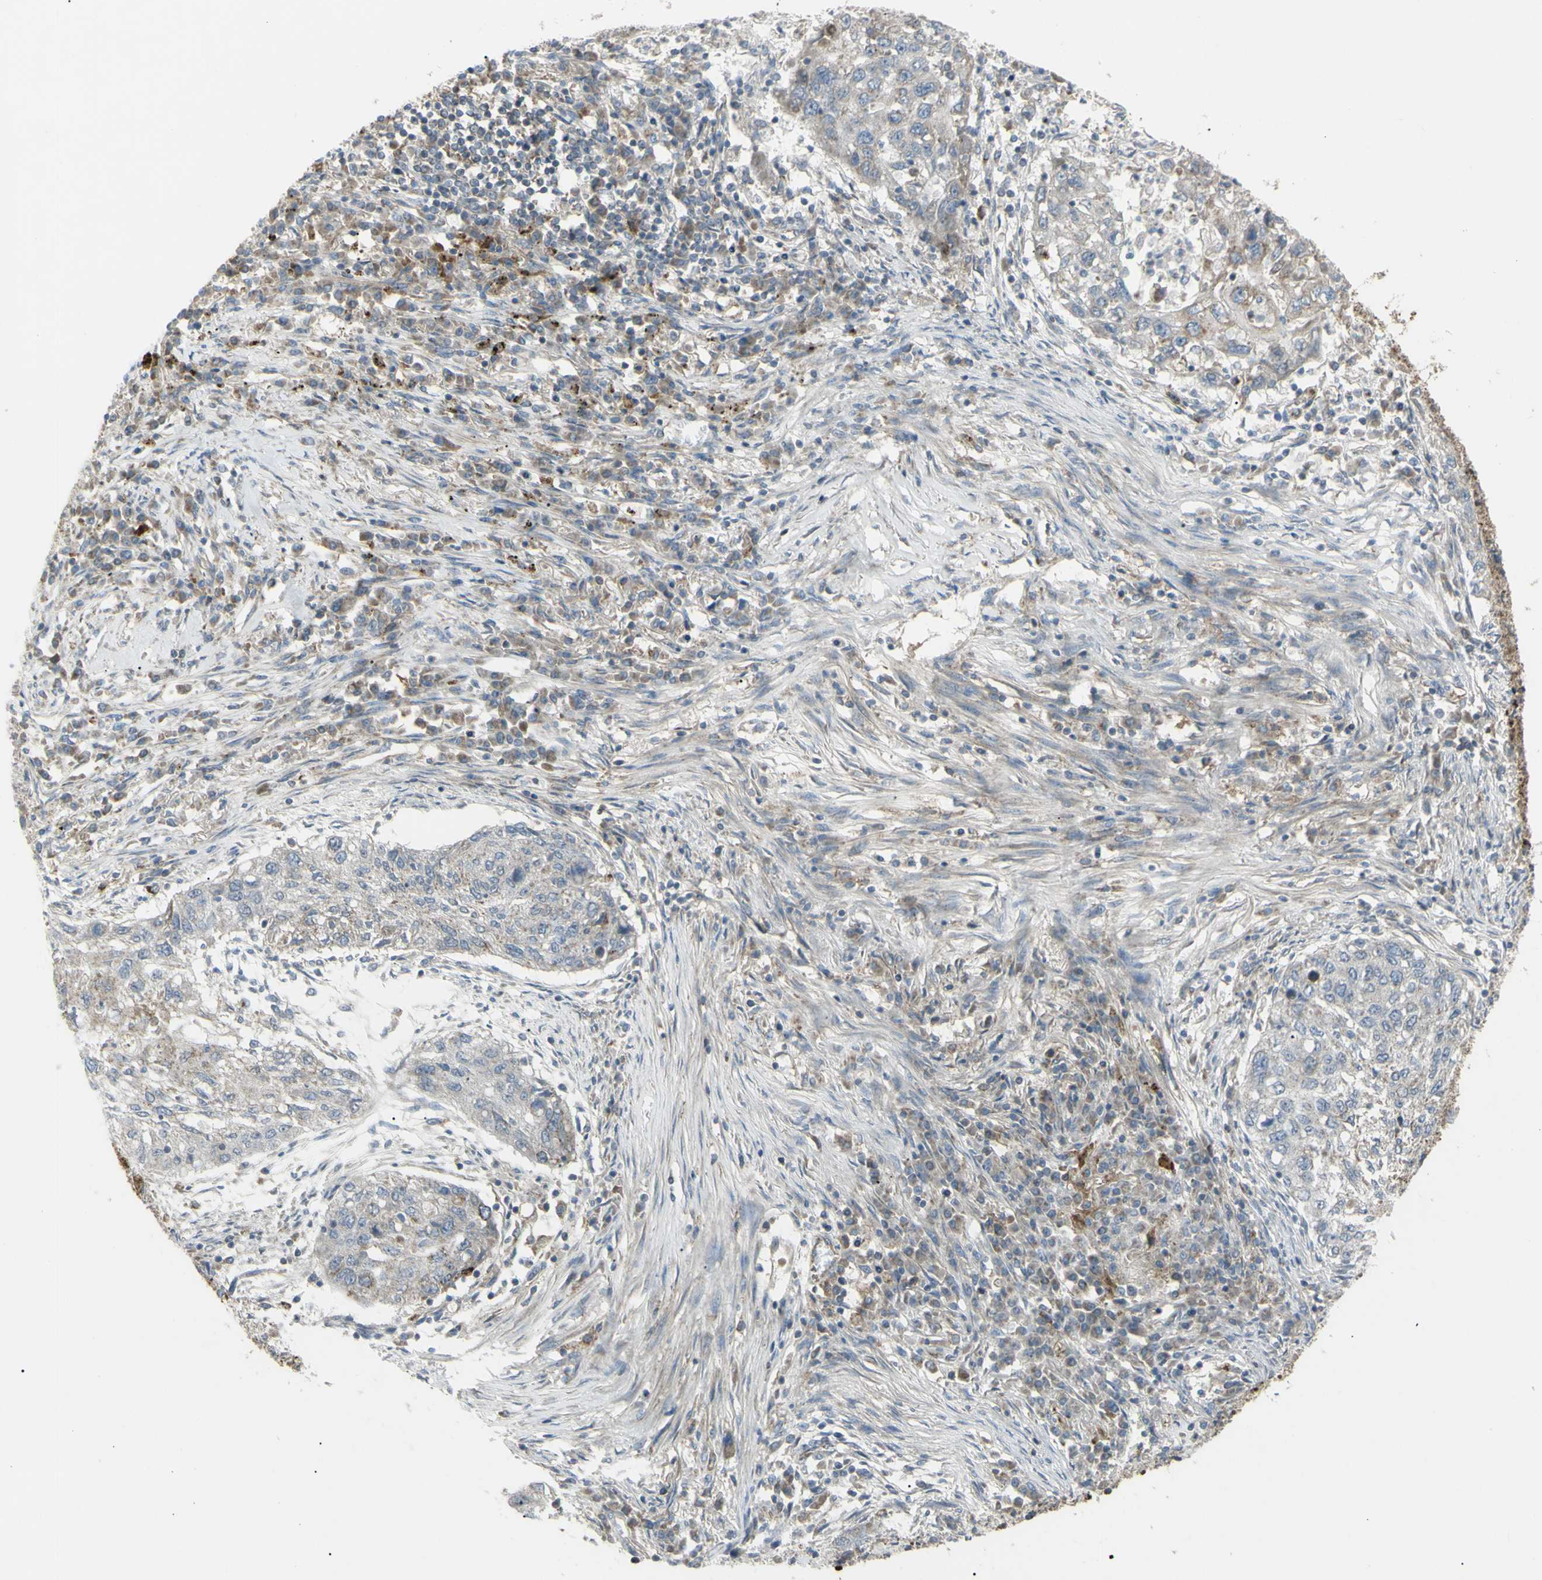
{"staining": {"intensity": "weak", "quantity": "<25%", "location": "cytoplasmic/membranous"}, "tissue": "lung cancer", "cell_type": "Tumor cells", "image_type": "cancer", "snomed": [{"axis": "morphology", "description": "Squamous cell carcinoma, NOS"}, {"axis": "topography", "description": "Lung"}], "caption": "Tumor cells are negative for brown protein staining in lung cancer.", "gene": "CYB5R1", "patient": {"sex": "female", "age": 63}}